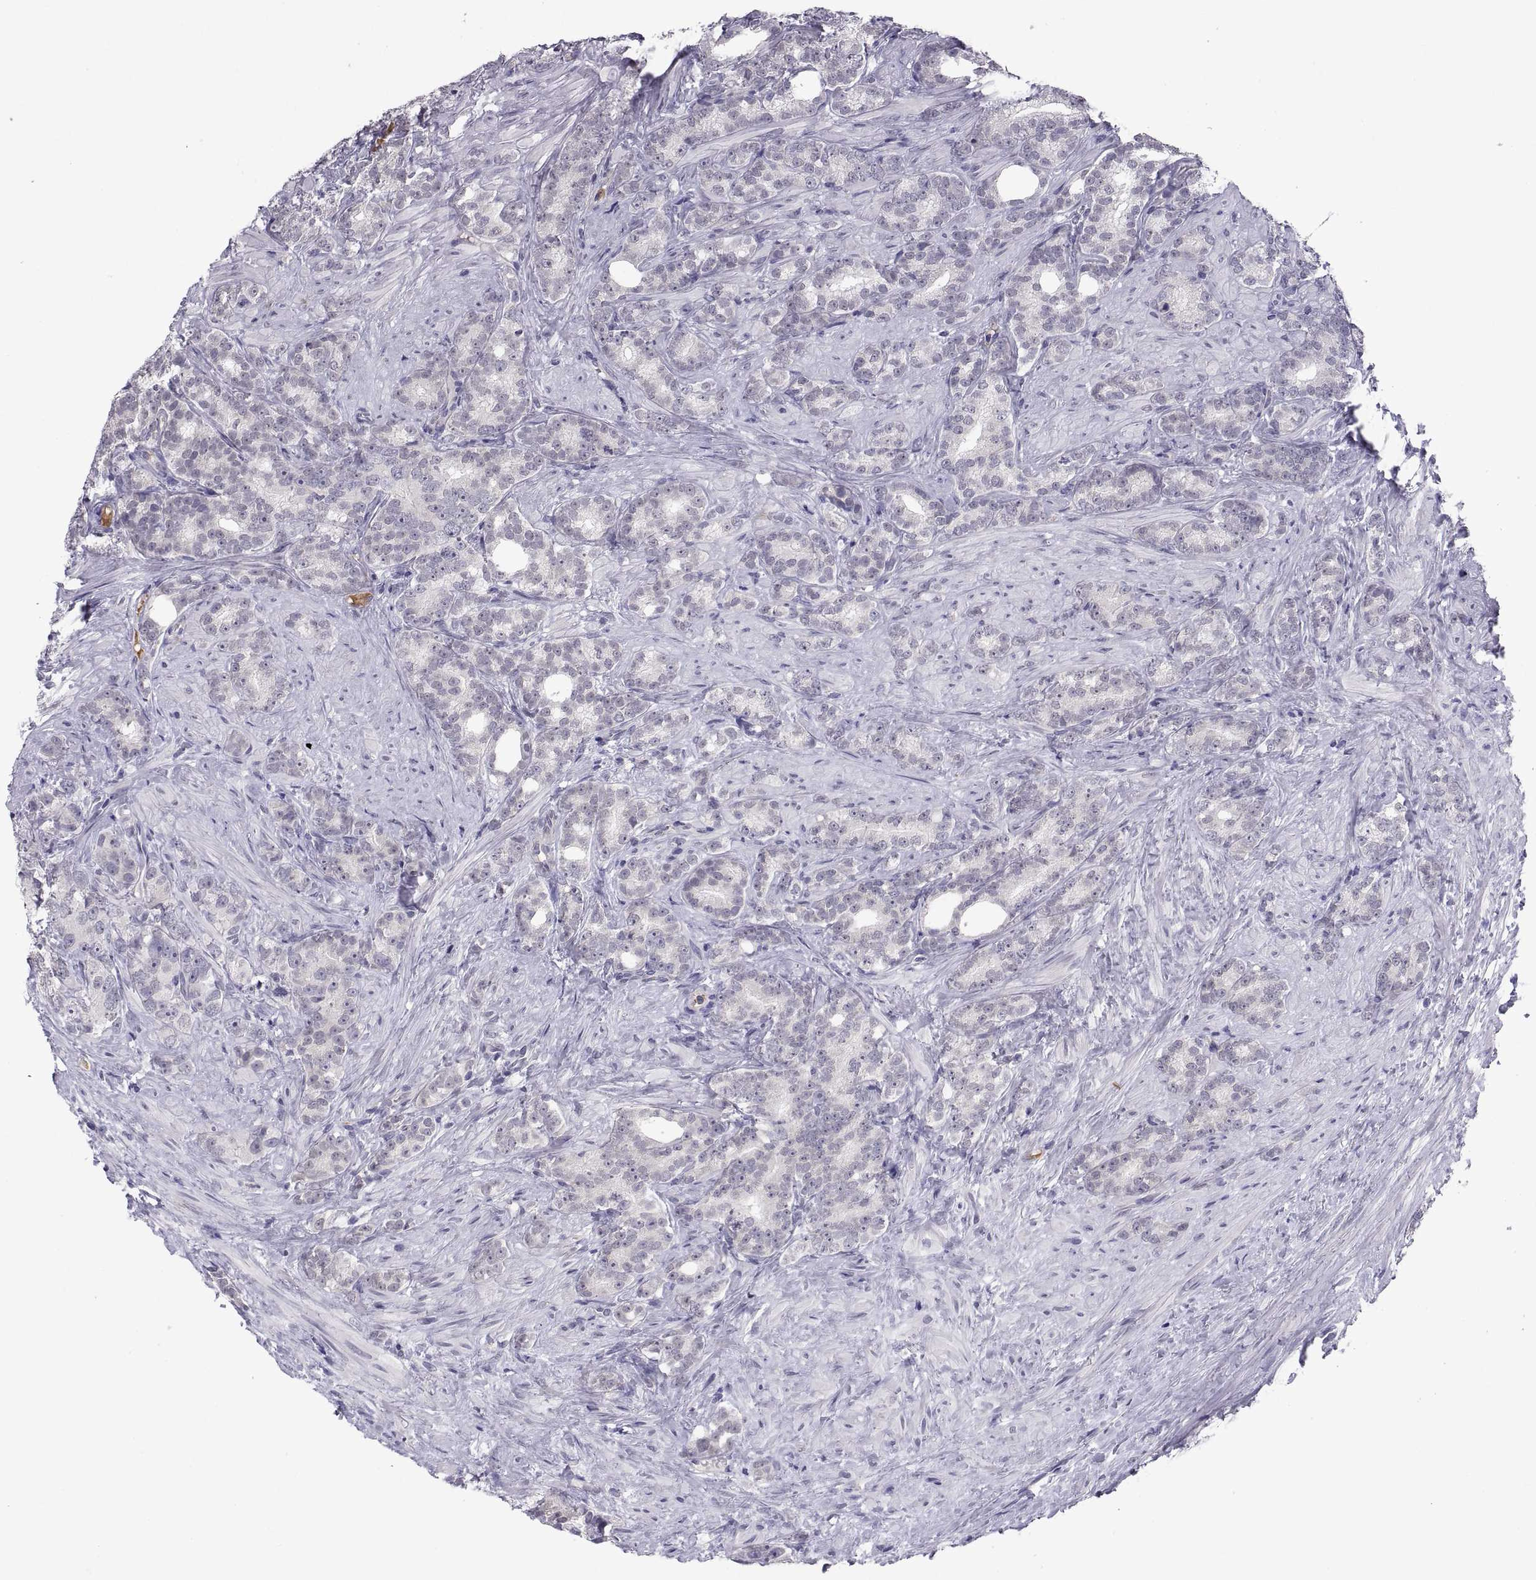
{"staining": {"intensity": "negative", "quantity": "none", "location": "none"}, "tissue": "prostate cancer", "cell_type": "Tumor cells", "image_type": "cancer", "snomed": [{"axis": "morphology", "description": "Adenocarcinoma, High grade"}, {"axis": "topography", "description": "Prostate"}], "caption": "Prostate adenocarcinoma (high-grade) stained for a protein using immunohistochemistry (IHC) exhibits no positivity tumor cells.", "gene": "PKP1", "patient": {"sex": "male", "age": 90}}